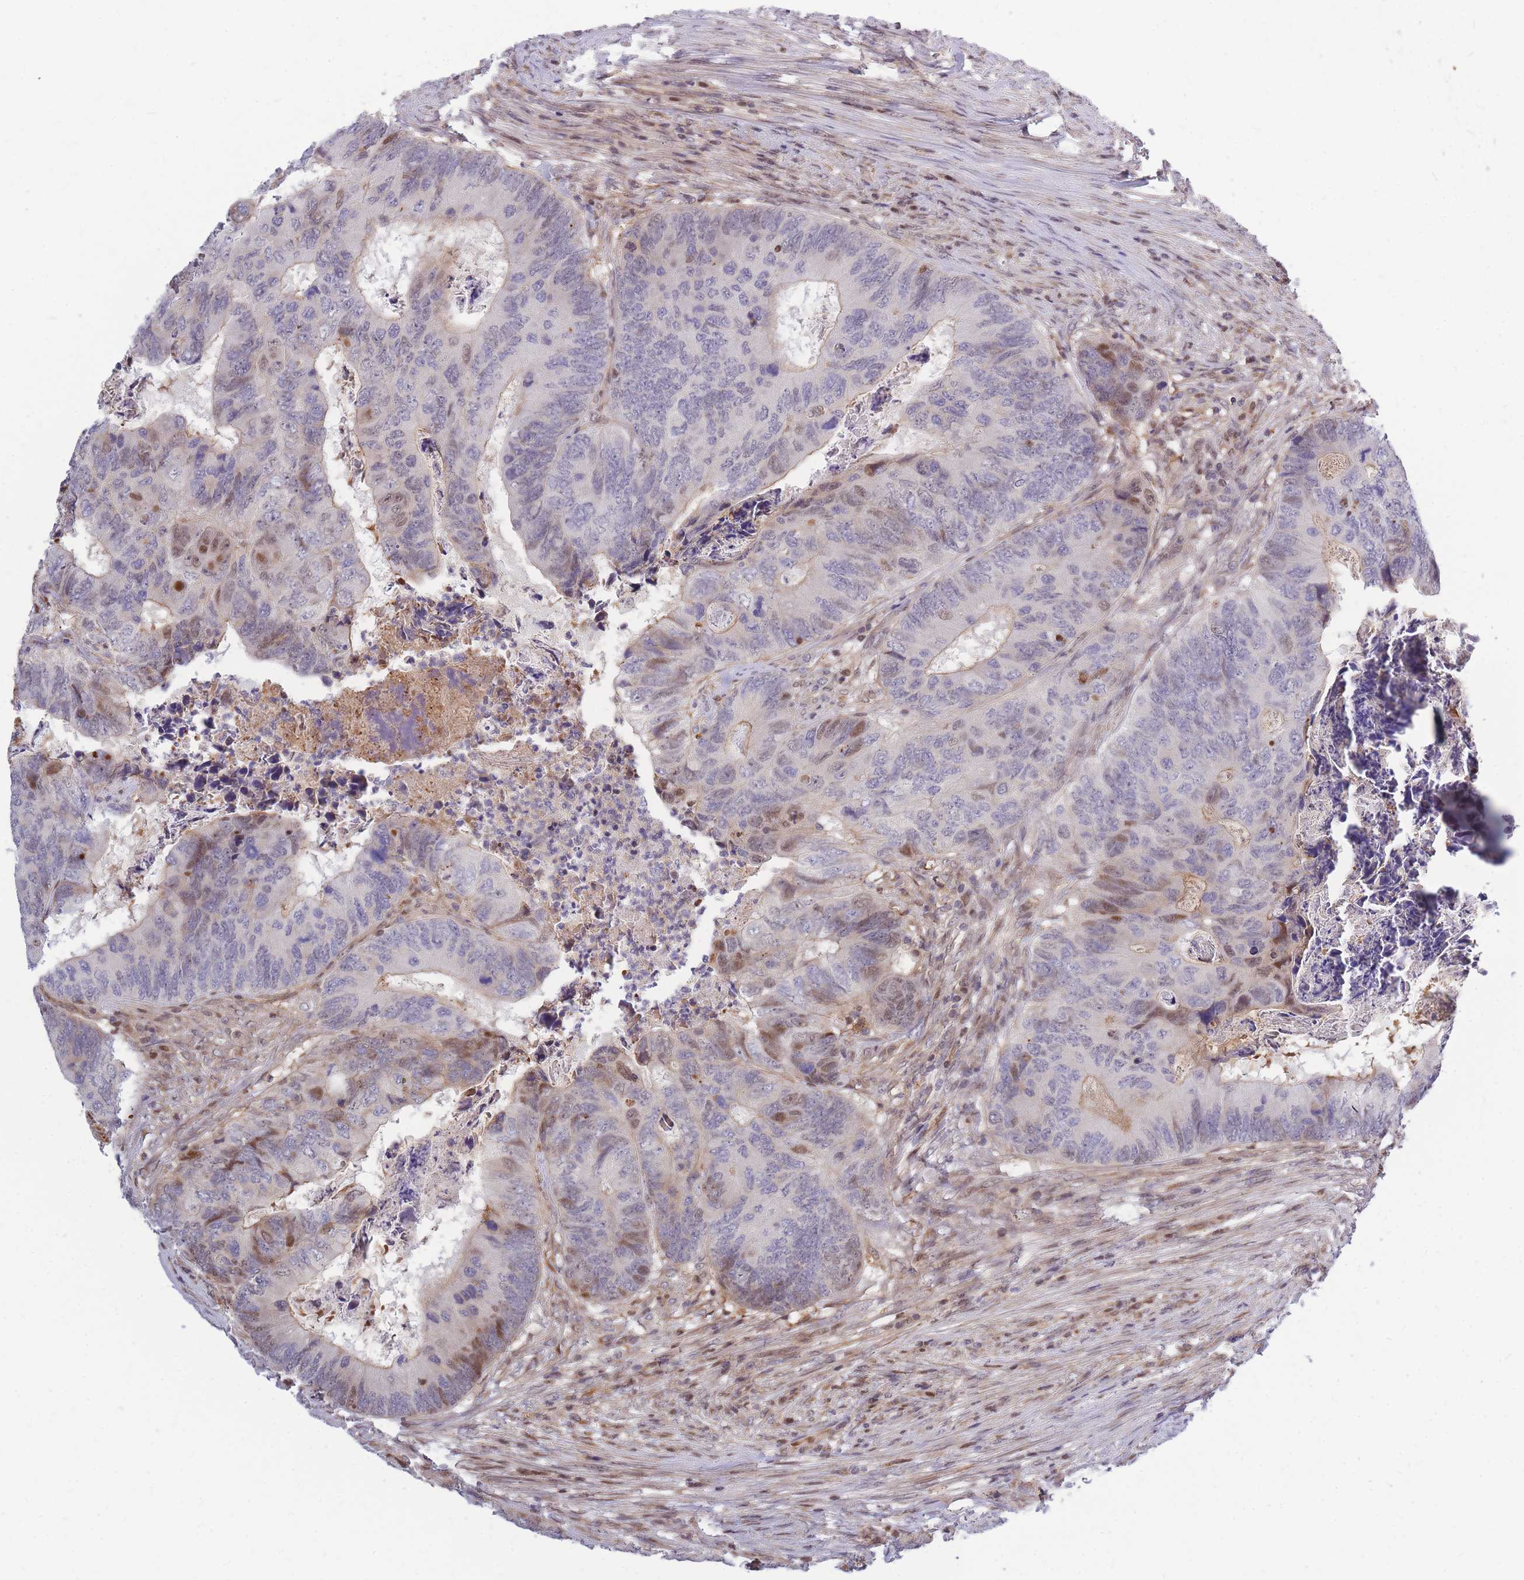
{"staining": {"intensity": "moderate", "quantity": "<25%", "location": "nuclear"}, "tissue": "colorectal cancer", "cell_type": "Tumor cells", "image_type": "cancer", "snomed": [{"axis": "morphology", "description": "Adenocarcinoma, NOS"}, {"axis": "topography", "description": "Colon"}], "caption": "Adenocarcinoma (colorectal) stained with a brown dye displays moderate nuclear positive expression in approximately <25% of tumor cells.", "gene": "CRACD", "patient": {"sex": "female", "age": 67}}